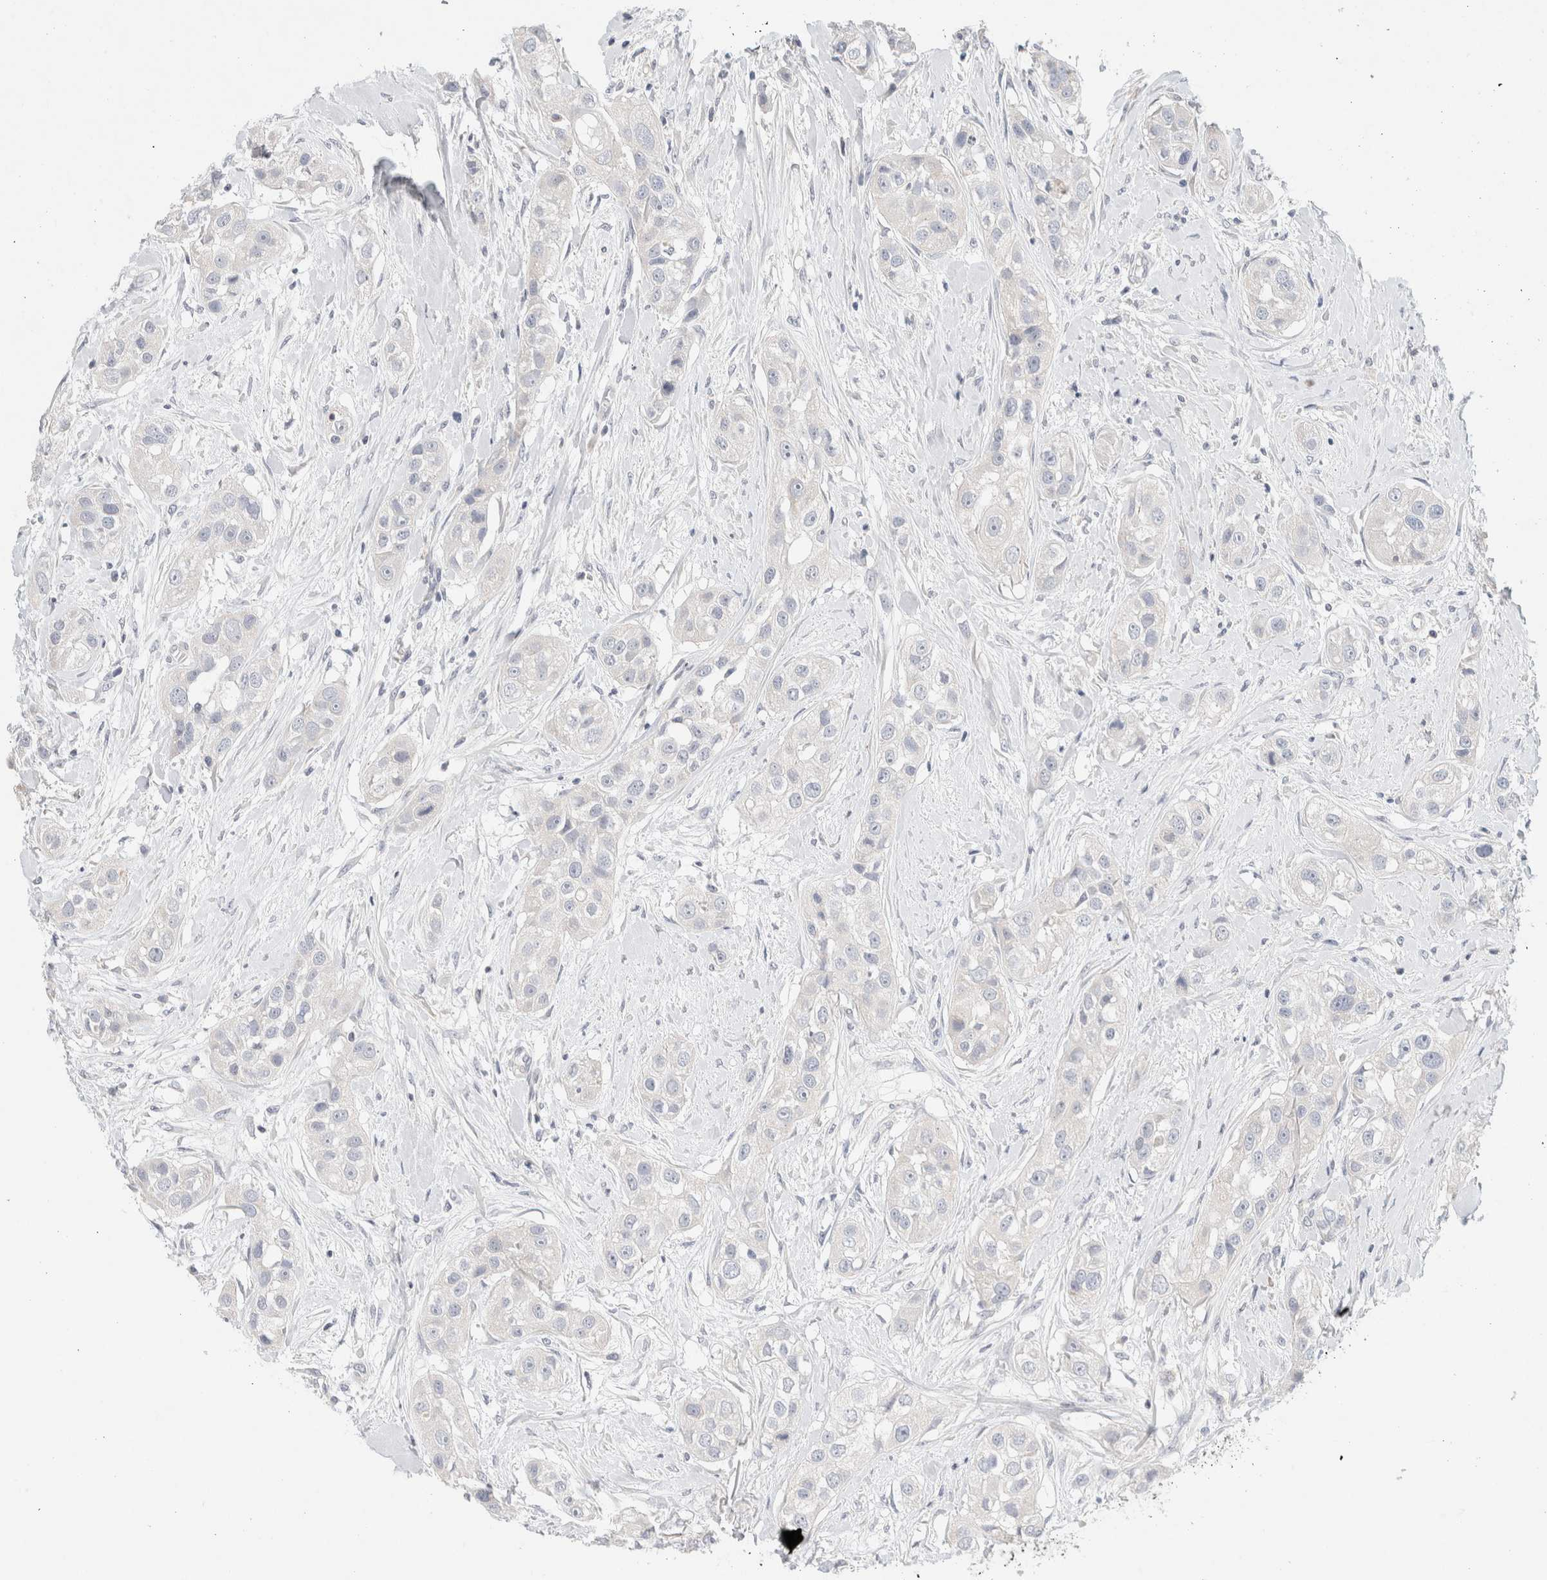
{"staining": {"intensity": "negative", "quantity": "none", "location": "none"}, "tissue": "head and neck cancer", "cell_type": "Tumor cells", "image_type": "cancer", "snomed": [{"axis": "morphology", "description": "Normal tissue, NOS"}, {"axis": "morphology", "description": "Squamous cell carcinoma, NOS"}, {"axis": "topography", "description": "Skeletal muscle"}, {"axis": "topography", "description": "Head-Neck"}], "caption": "This histopathology image is of head and neck cancer (squamous cell carcinoma) stained with IHC to label a protein in brown with the nuclei are counter-stained blue. There is no staining in tumor cells.", "gene": "MPP2", "patient": {"sex": "male", "age": 51}}